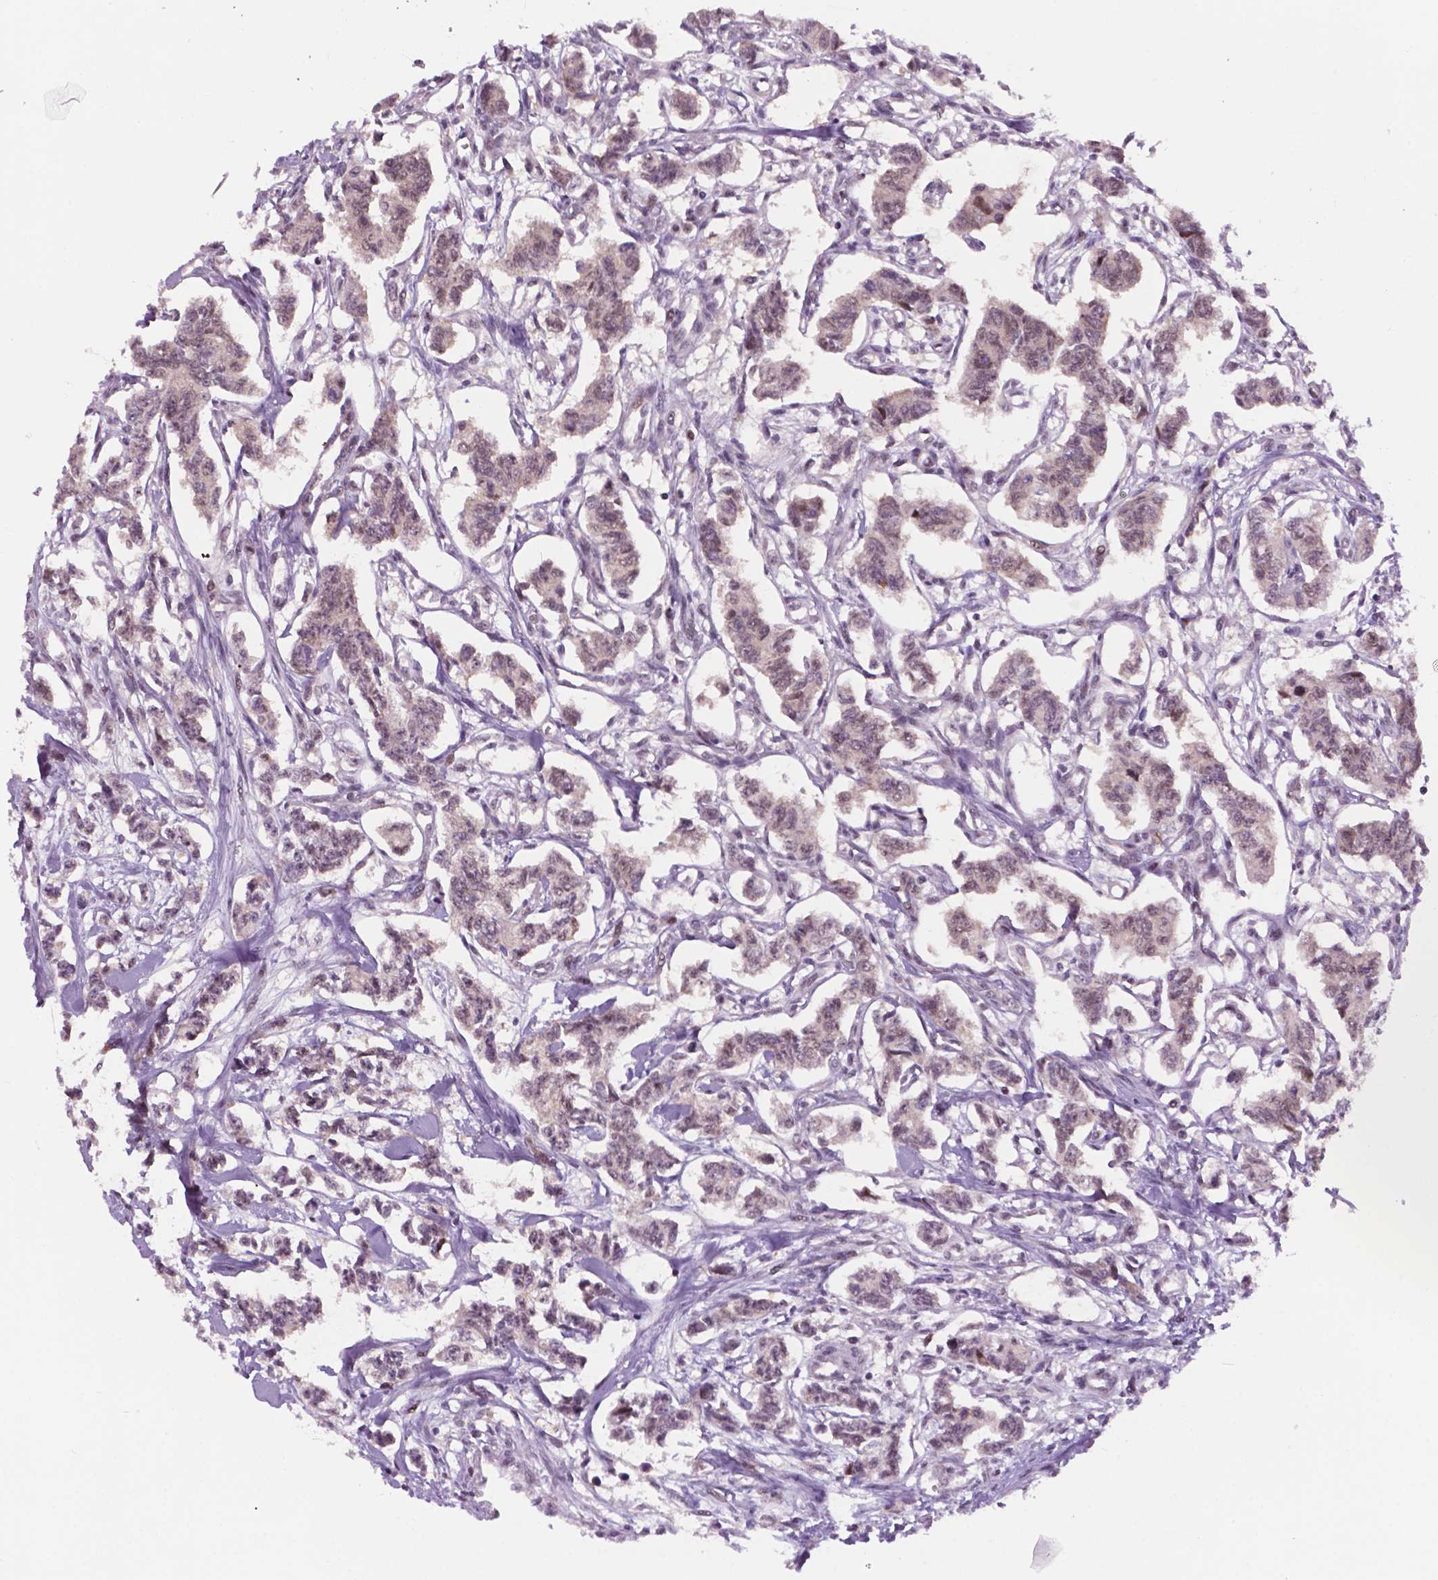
{"staining": {"intensity": "weak", "quantity": "<25%", "location": "nuclear"}, "tissue": "carcinoid", "cell_type": "Tumor cells", "image_type": "cancer", "snomed": [{"axis": "morphology", "description": "Carcinoid, malignant, NOS"}, {"axis": "topography", "description": "Kidney"}], "caption": "DAB immunohistochemical staining of malignant carcinoid reveals no significant positivity in tumor cells. (Stains: DAB immunohistochemistry with hematoxylin counter stain, Microscopy: brightfield microscopy at high magnification).", "gene": "PER2", "patient": {"sex": "female", "age": 41}}